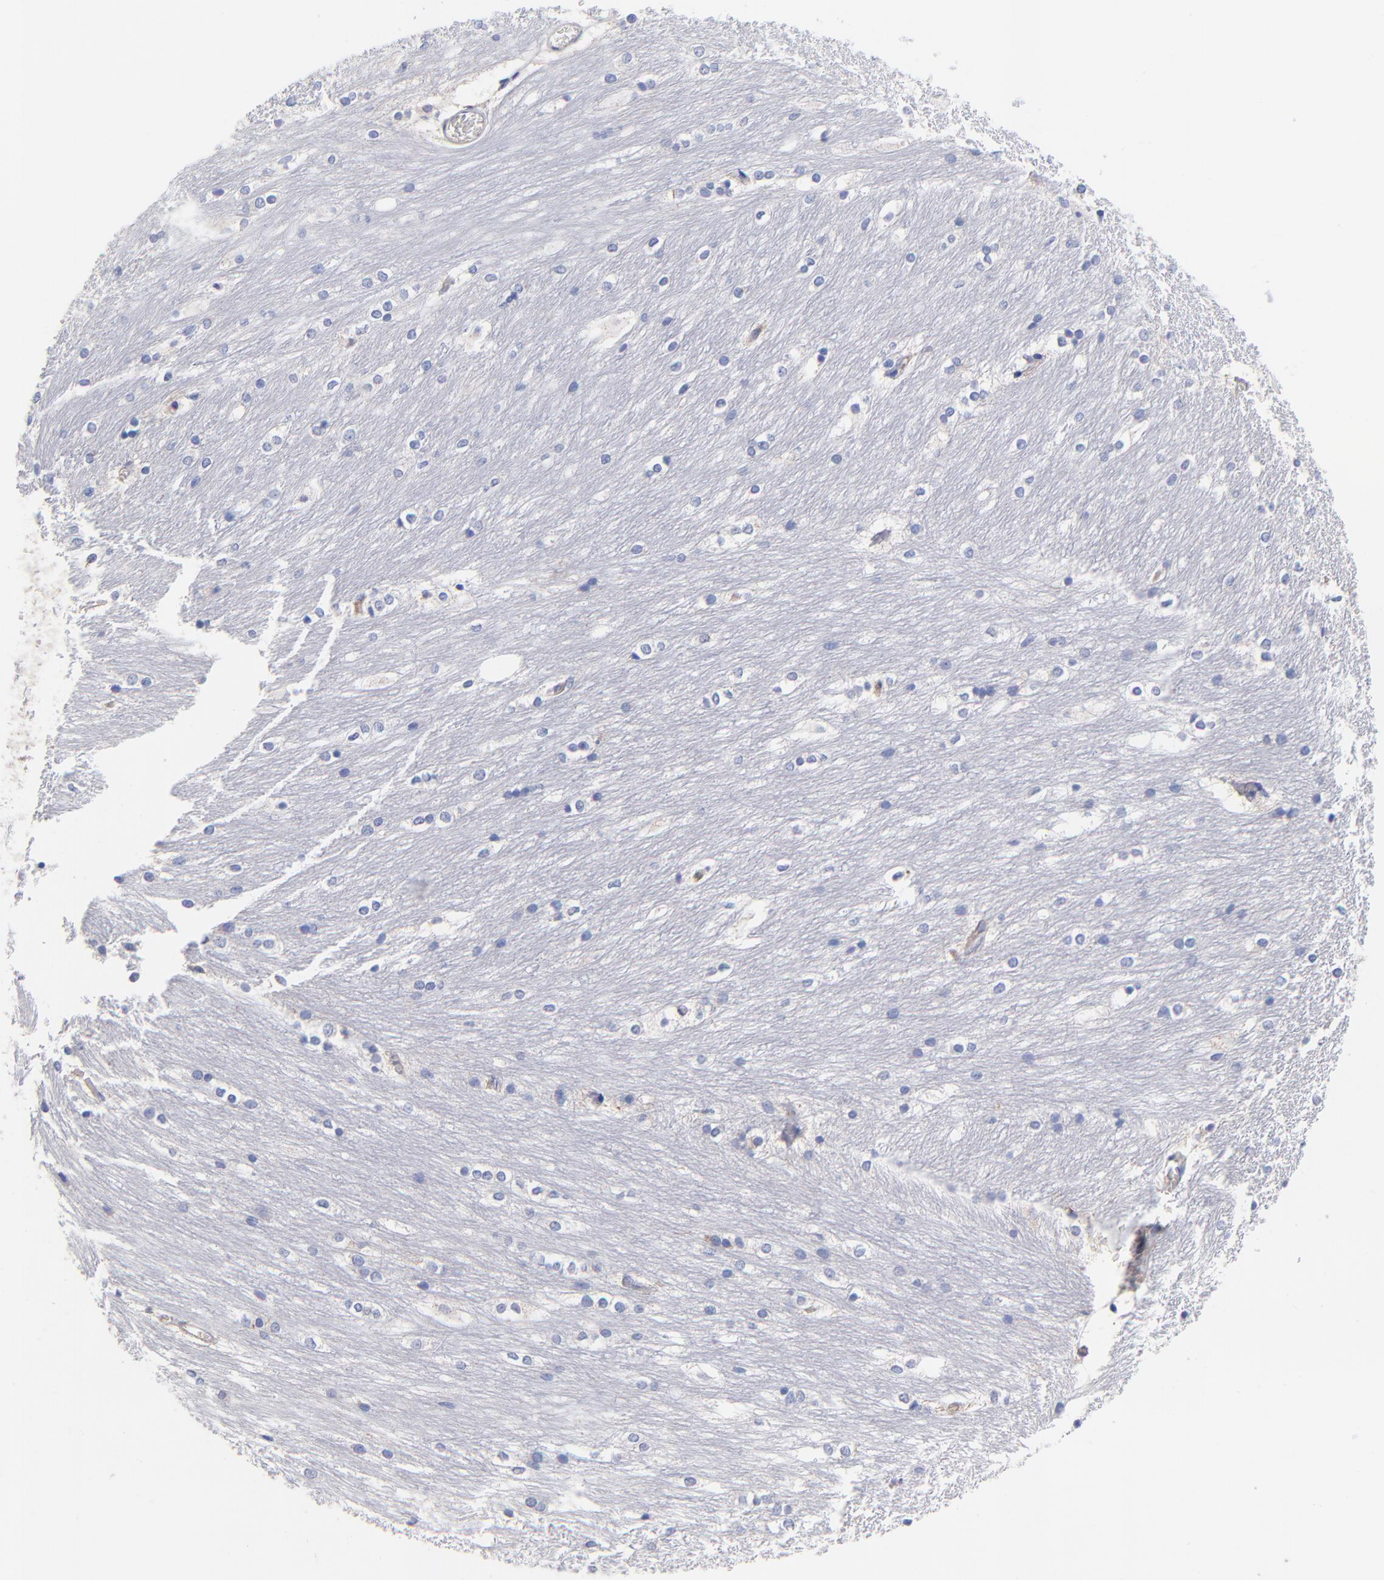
{"staining": {"intensity": "negative", "quantity": "none", "location": "none"}, "tissue": "caudate", "cell_type": "Glial cells", "image_type": "normal", "snomed": [{"axis": "morphology", "description": "Normal tissue, NOS"}, {"axis": "topography", "description": "Lateral ventricle wall"}], "caption": "Immunohistochemistry (IHC) micrograph of unremarkable caudate: human caudate stained with DAB exhibits no significant protein positivity in glial cells.", "gene": "SLC44A2", "patient": {"sex": "female", "age": 19}}